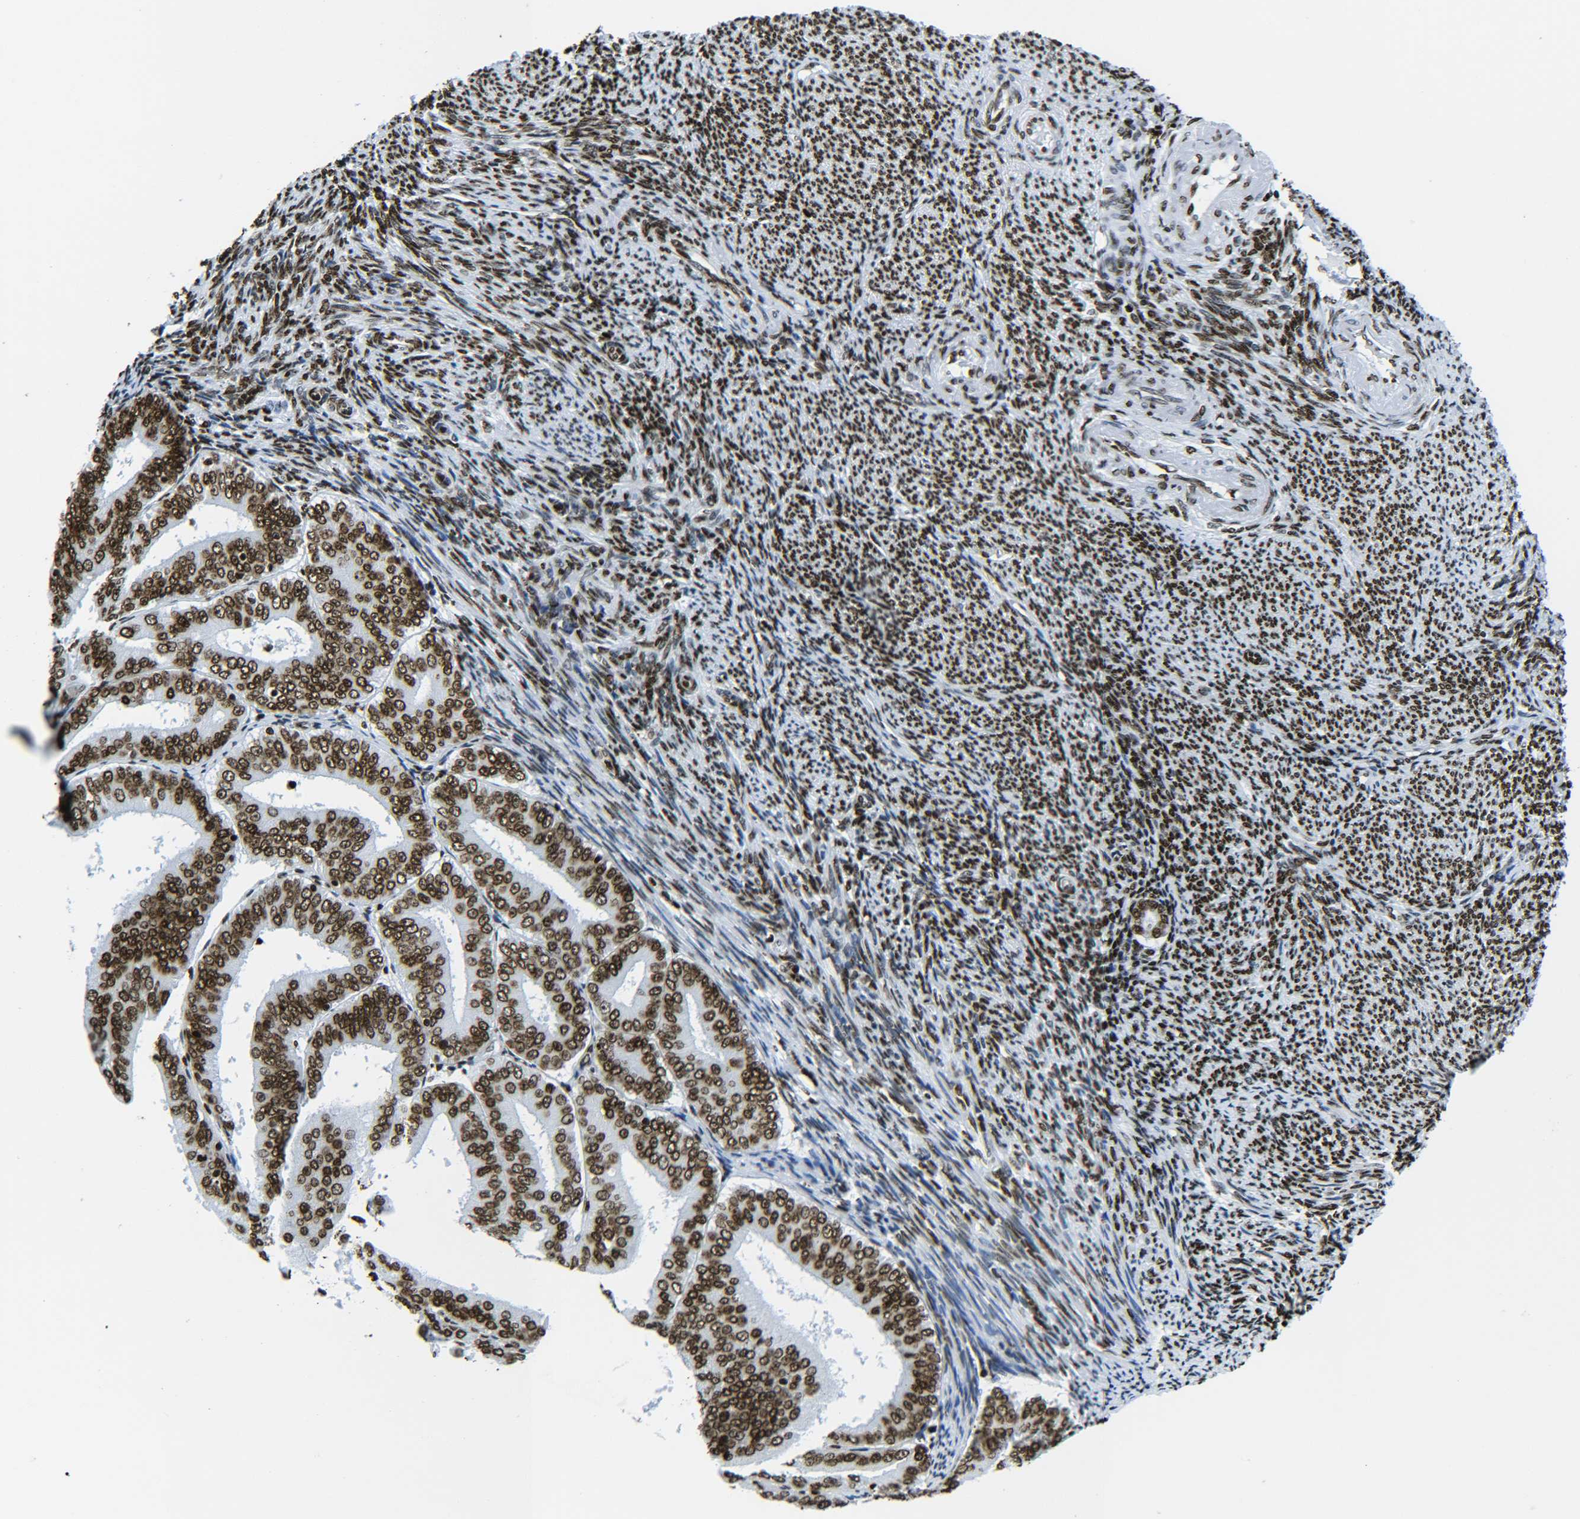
{"staining": {"intensity": "strong", "quantity": ">75%", "location": "nuclear"}, "tissue": "endometrial cancer", "cell_type": "Tumor cells", "image_type": "cancer", "snomed": [{"axis": "morphology", "description": "Adenocarcinoma, NOS"}, {"axis": "topography", "description": "Endometrium"}], "caption": "Protein staining demonstrates strong nuclear staining in about >75% of tumor cells in adenocarcinoma (endometrial). The staining was performed using DAB, with brown indicating positive protein expression. Nuclei are stained blue with hematoxylin.", "gene": "H2AX", "patient": {"sex": "female", "age": 63}}